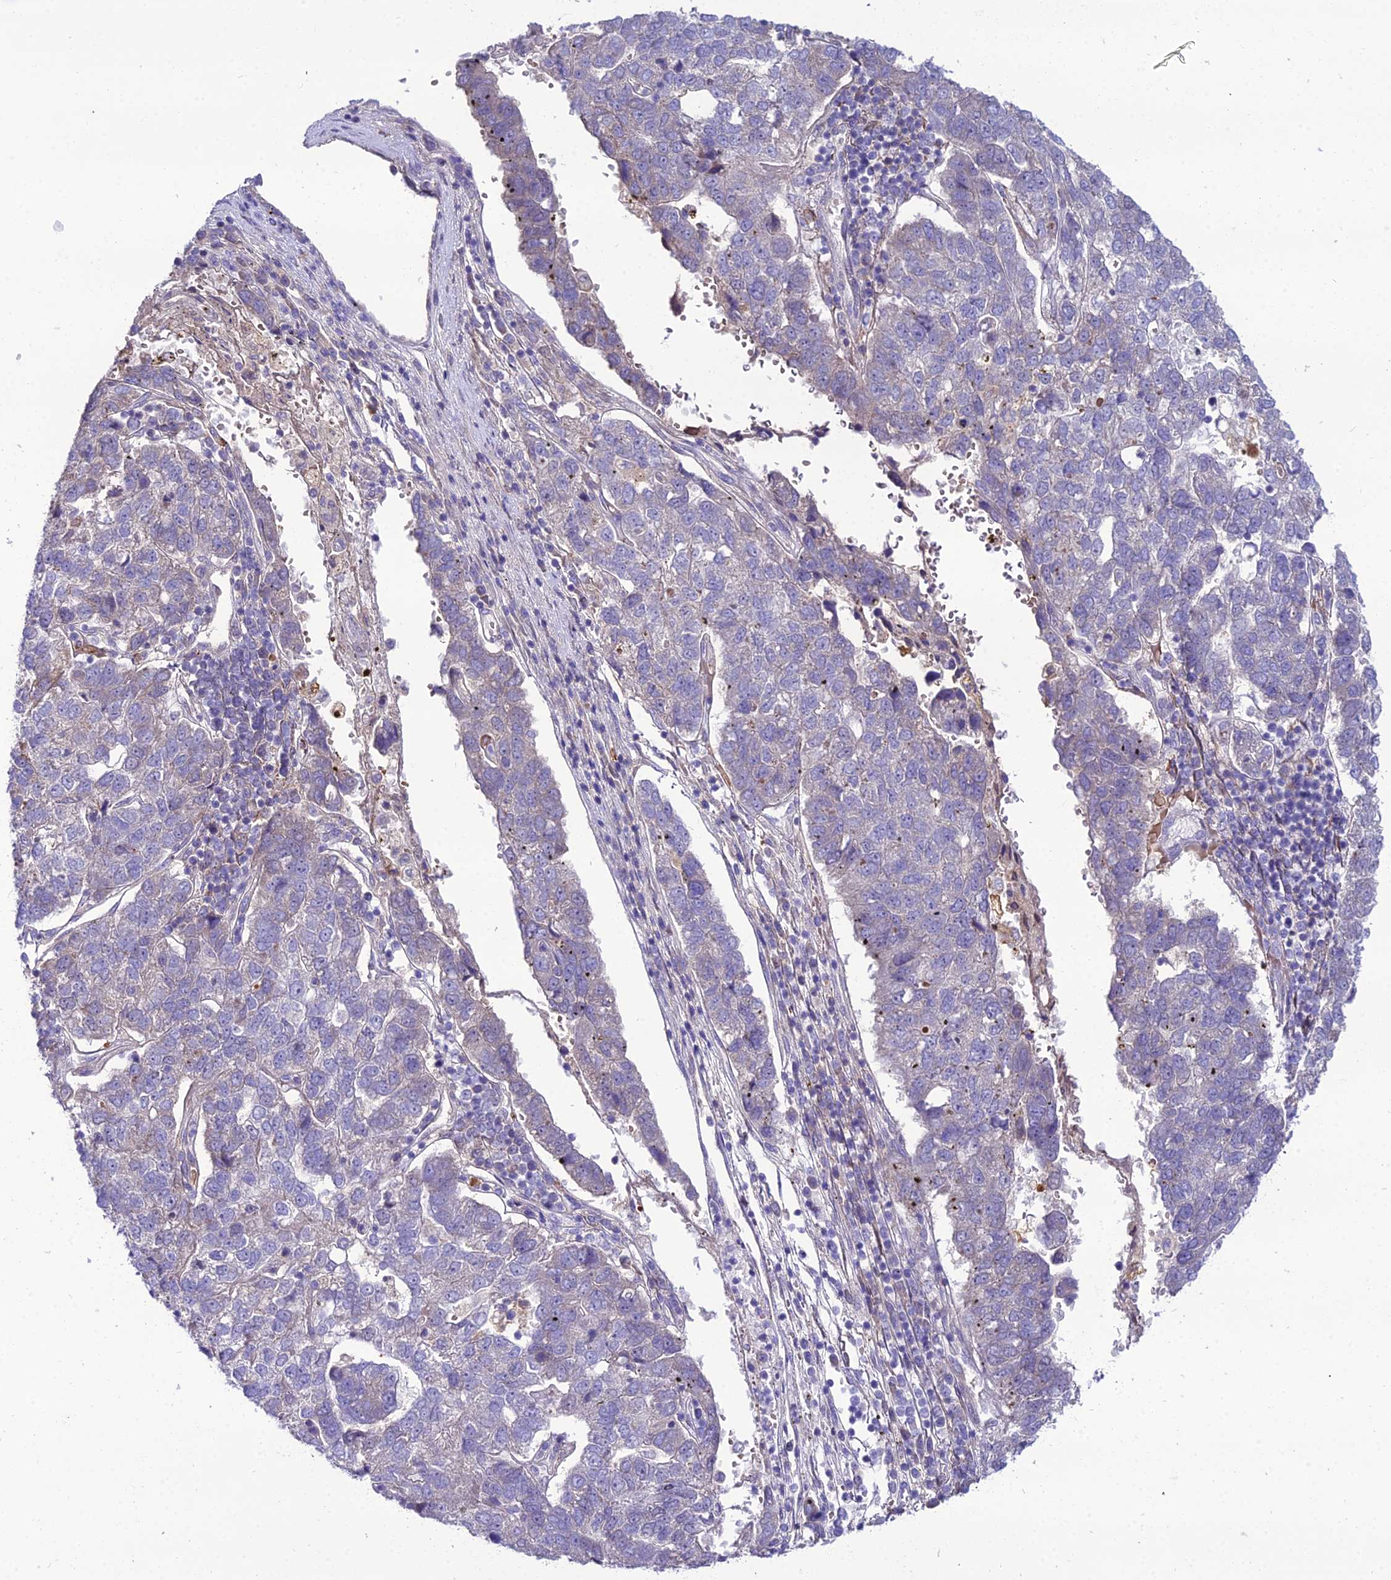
{"staining": {"intensity": "negative", "quantity": "none", "location": "none"}, "tissue": "pancreatic cancer", "cell_type": "Tumor cells", "image_type": "cancer", "snomed": [{"axis": "morphology", "description": "Adenocarcinoma, NOS"}, {"axis": "topography", "description": "Pancreas"}], "caption": "There is no significant positivity in tumor cells of pancreatic adenocarcinoma.", "gene": "MB21D2", "patient": {"sex": "female", "age": 61}}